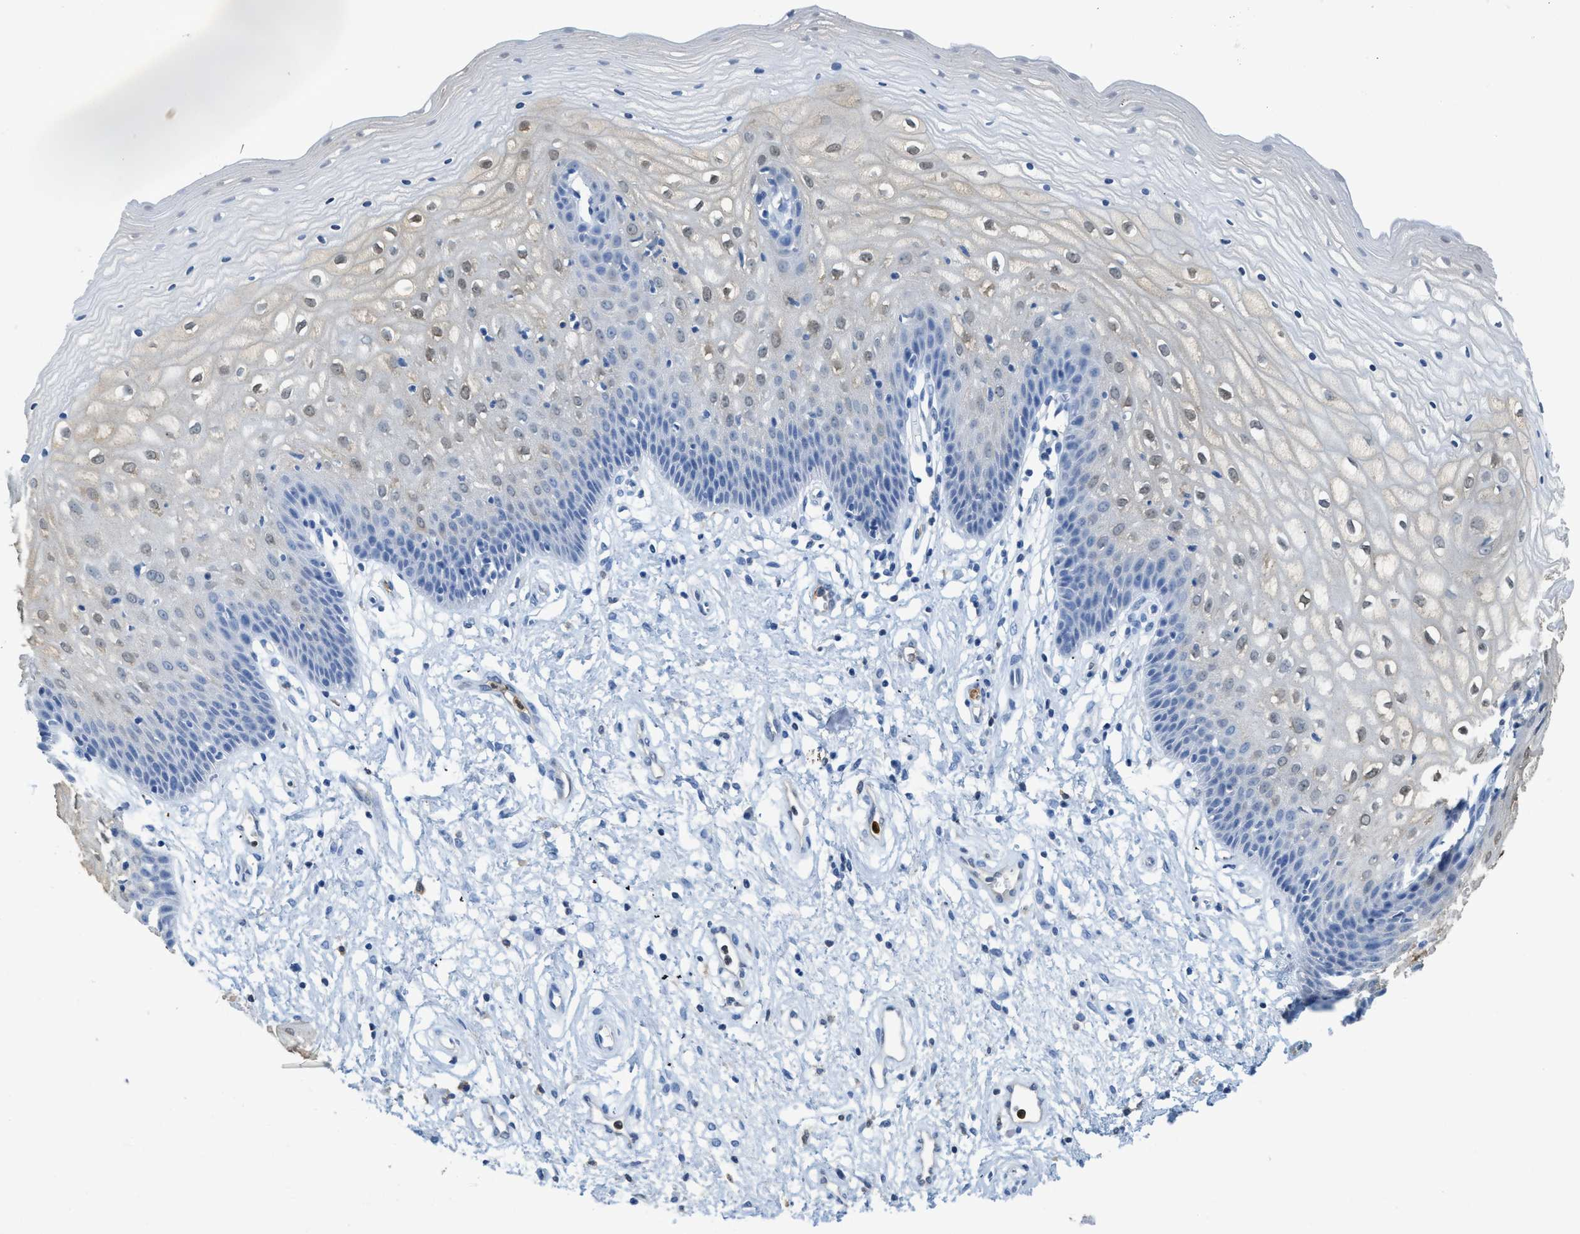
{"staining": {"intensity": "weak", "quantity": "<25%", "location": "nuclear"}, "tissue": "vagina", "cell_type": "Squamous epithelial cells", "image_type": "normal", "snomed": [{"axis": "morphology", "description": "Normal tissue, NOS"}, {"axis": "topography", "description": "Vagina"}], "caption": "Unremarkable vagina was stained to show a protein in brown. There is no significant staining in squamous epithelial cells.", "gene": "SERPINB1", "patient": {"sex": "female", "age": 34}}